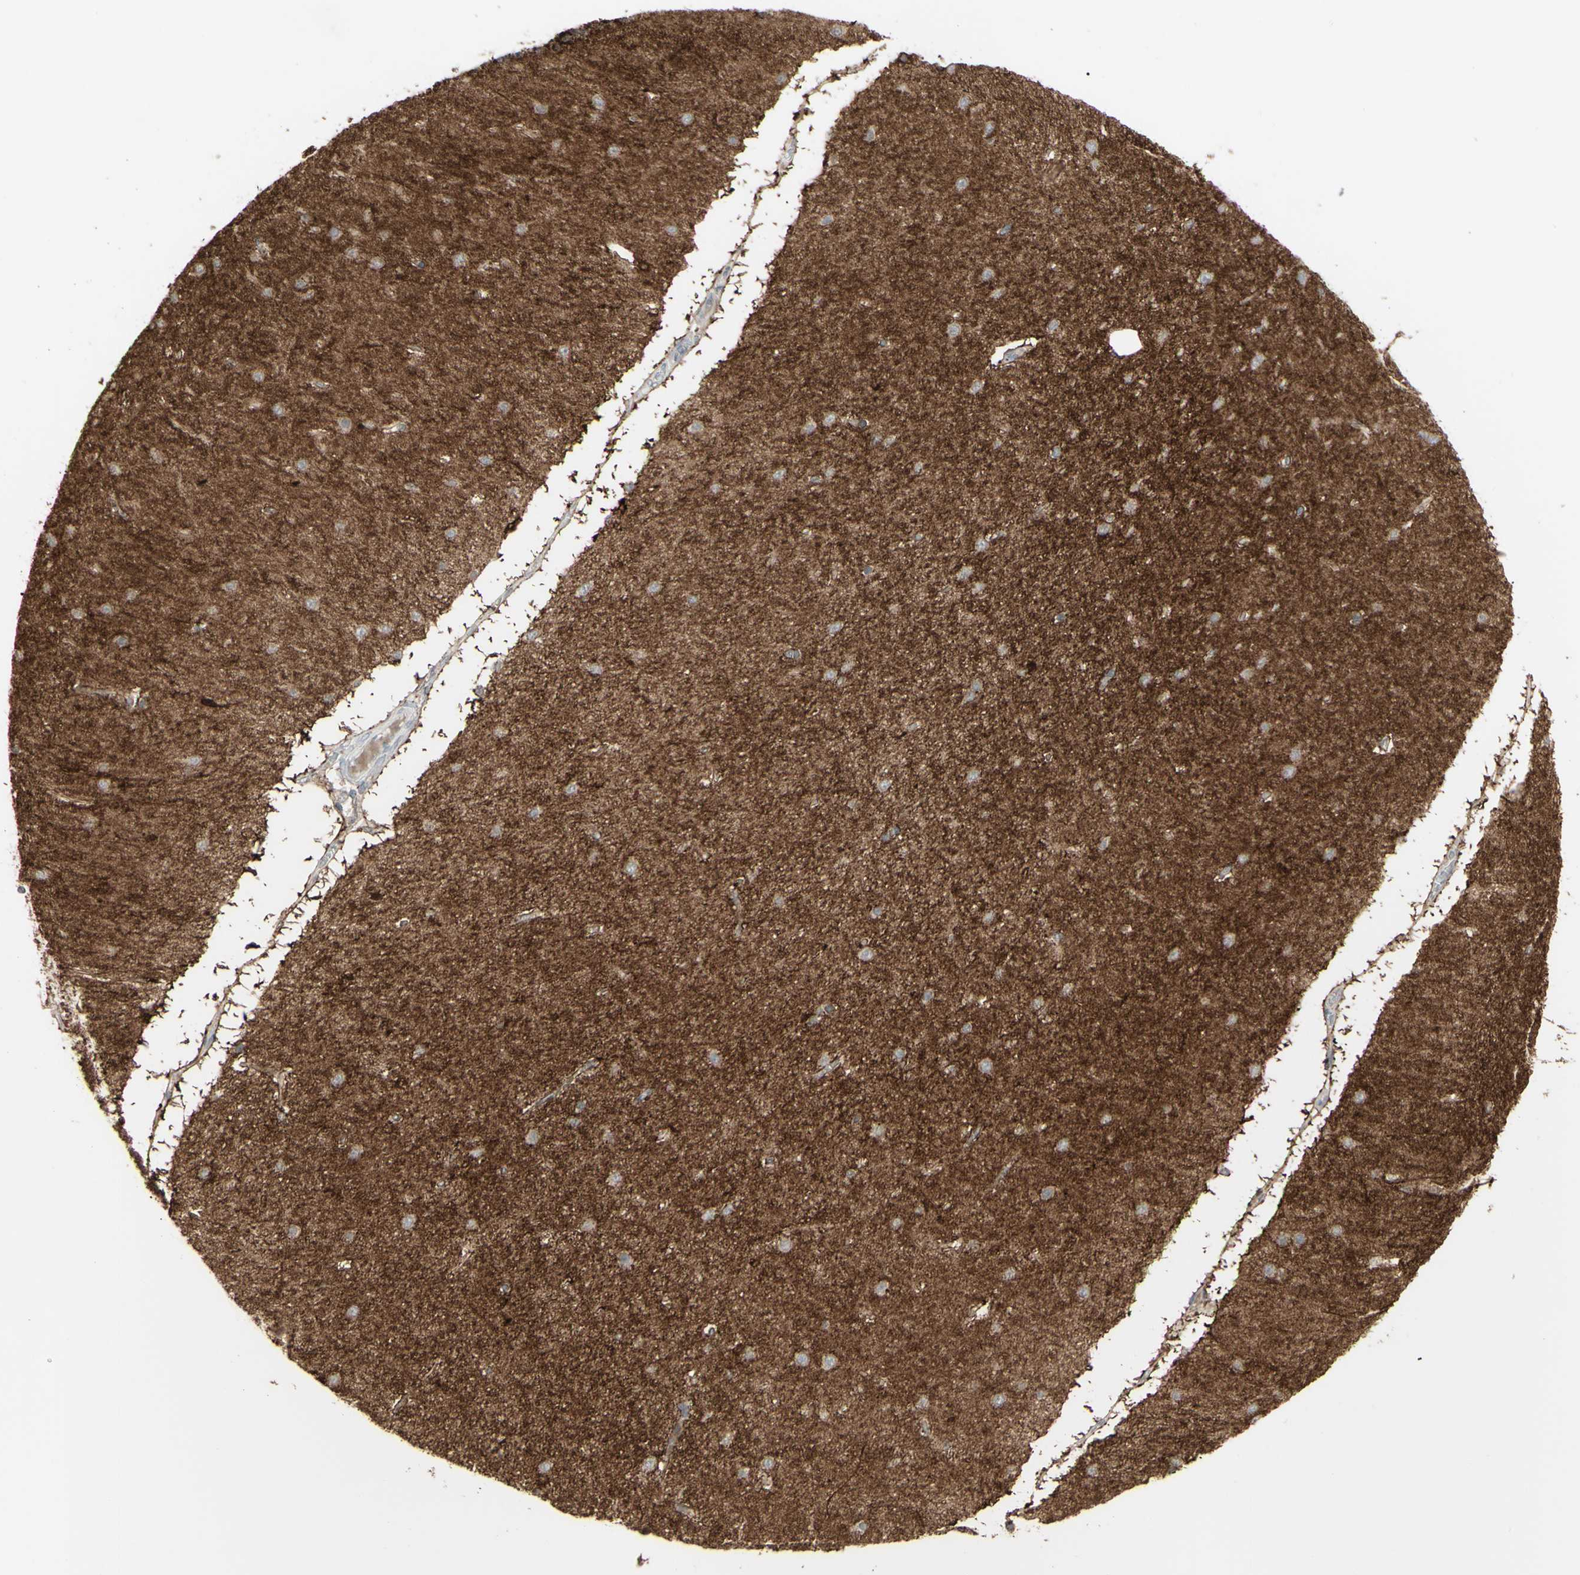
{"staining": {"intensity": "weak", "quantity": ">75%", "location": "nuclear"}, "tissue": "cerebellum", "cell_type": "Cells in granular layer", "image_type": "normal", "snomed": [{"axis": "morphology", "description": "Normal tissue, NOS"}, {"axis": "topography", "description": "Cerebellum"}], "caption": "Immunohistochemical staining of normal human cerebellum reveals weak nuclear protein expression in about >75% of cells in granular layer.", "gene": "GJA1", "patient": {"sex": "female", "age": 54}}